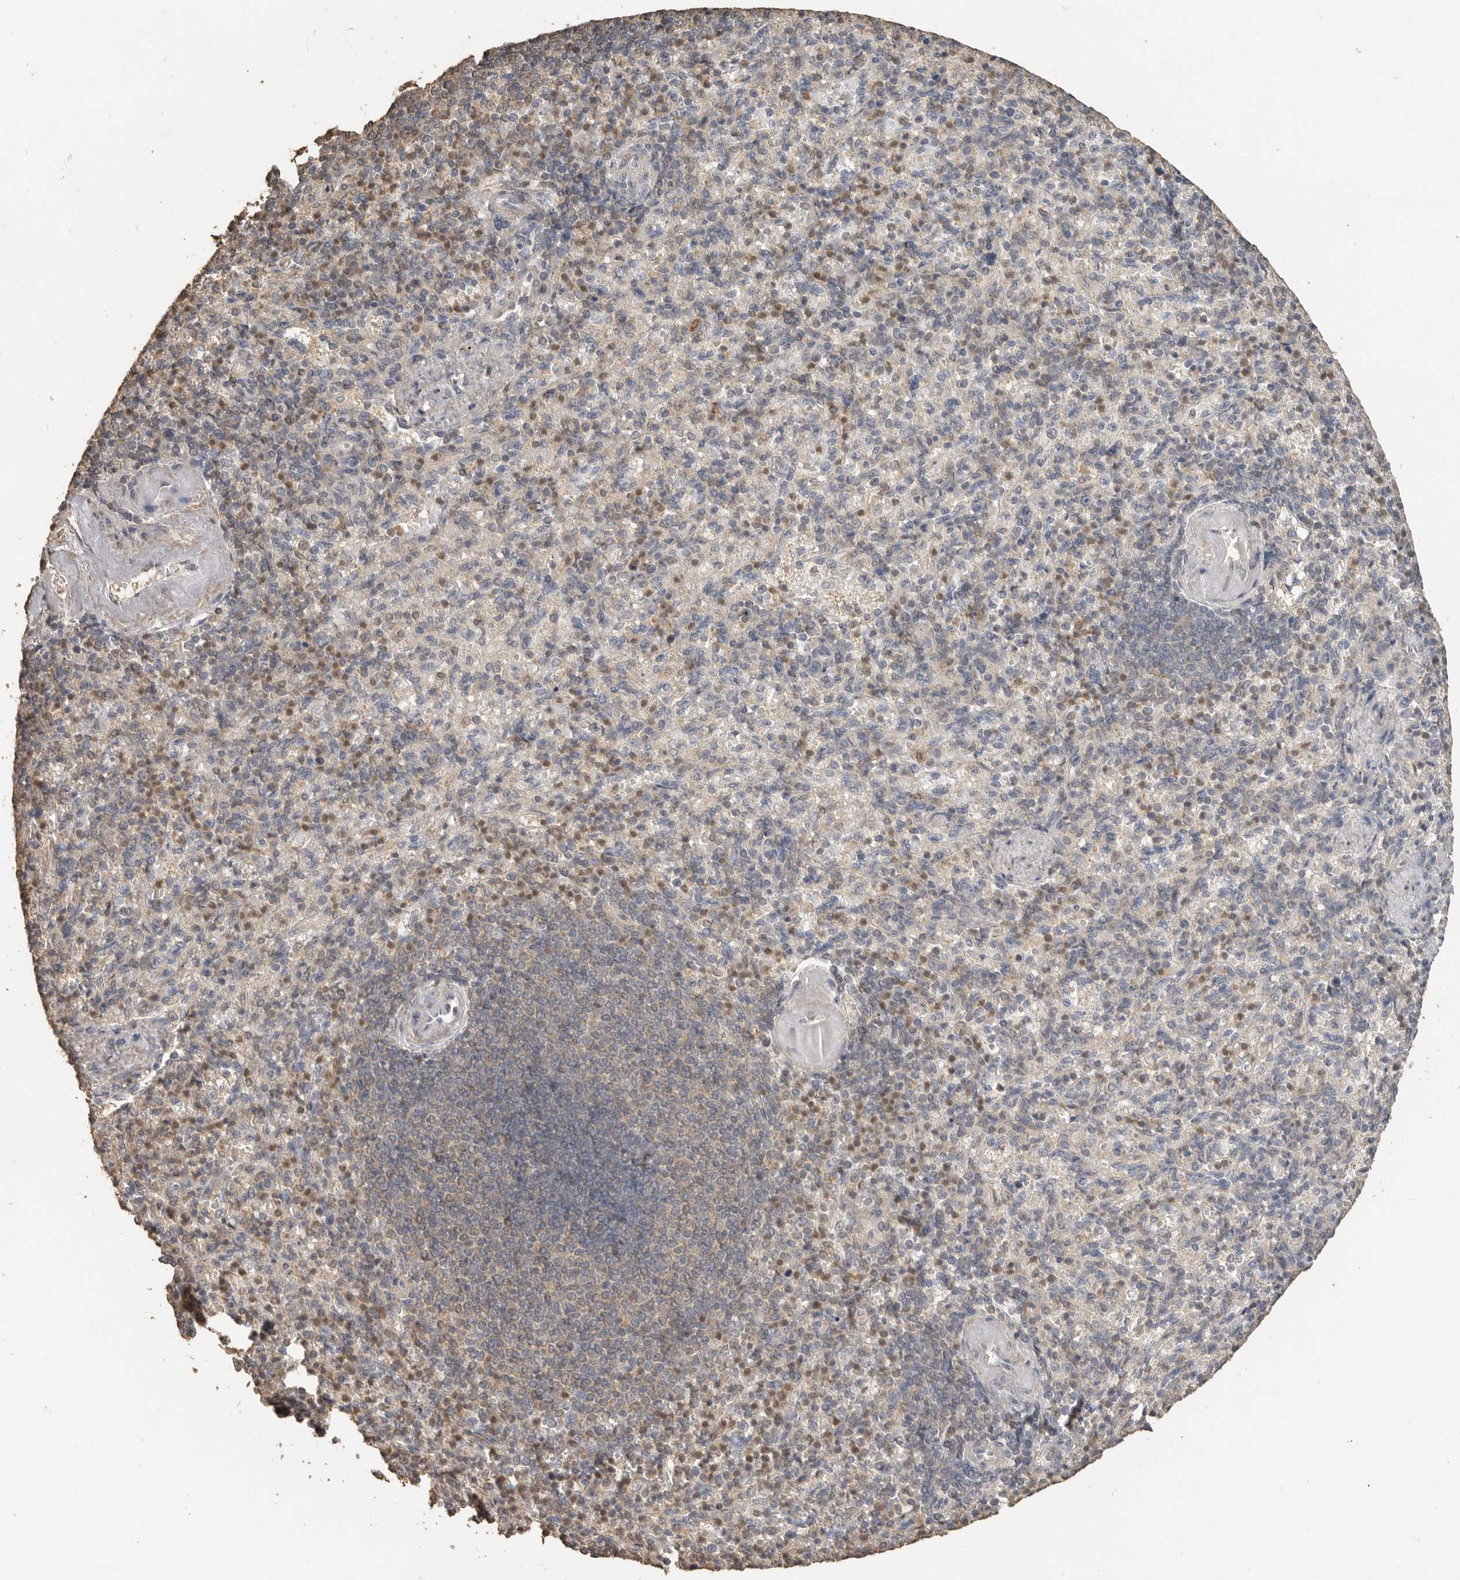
{"staining": {"intensity": "weak", "quantity": "25%-75%", "location": "cytoplasmic/membranous,nuclear"}, "tissue": "spleen", "cell_type": "Cells in red pulp", "image_type": "normal", "snomed": [{"axis": "morphology", "description": "Normal tissue, NOS"}, {"axis": "topography", "description": "Spleen"}], "caption": "Protein staining of unremarkable spleen shows weak cytoplasmic/membranous,nuclear staining in about 25%-75% of cells in red pulp.", "gene": "MAP2K1", "patient": {"sex": "female", "age": 74}}